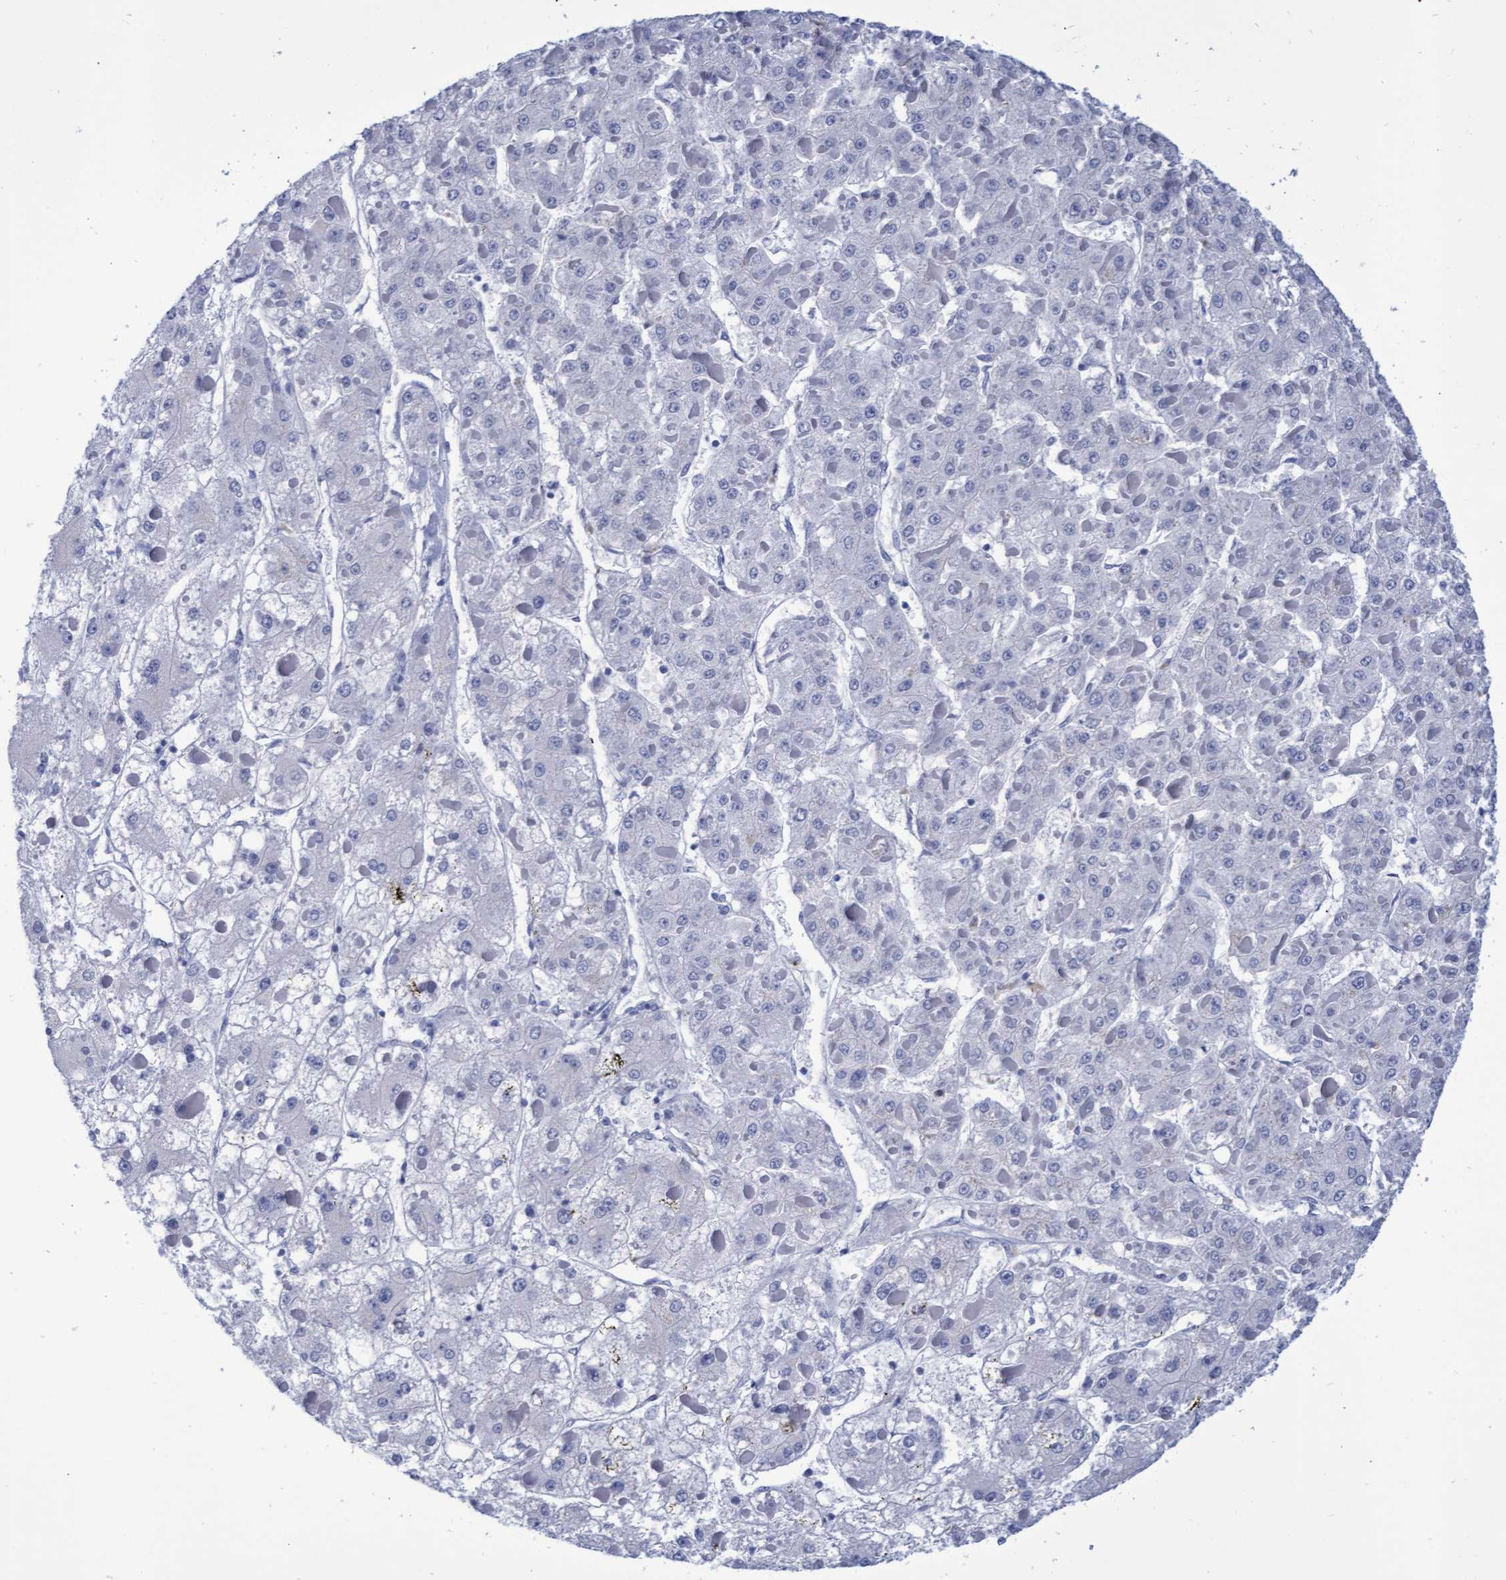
{"staining": {"intensity": "negative", "quantity": "none", "location": "none"}, "tissue": "liver cancer", "cell_type": "Tumor cells", "image_type": "cancer", "snomed": [{"axis": "morphology", "description": "Carcinoma, Hepatocellular, NOS"}, {"axis": "topography", "description": "Liver"}], "caption": "Immunohistochemical staining of liver cancer demonstrates no significant expression in tumor cells. (IHC, brightfield microscopy, high magnification).", "gene": "INSL6", "patient": {"sex": "female", "age": 73}}